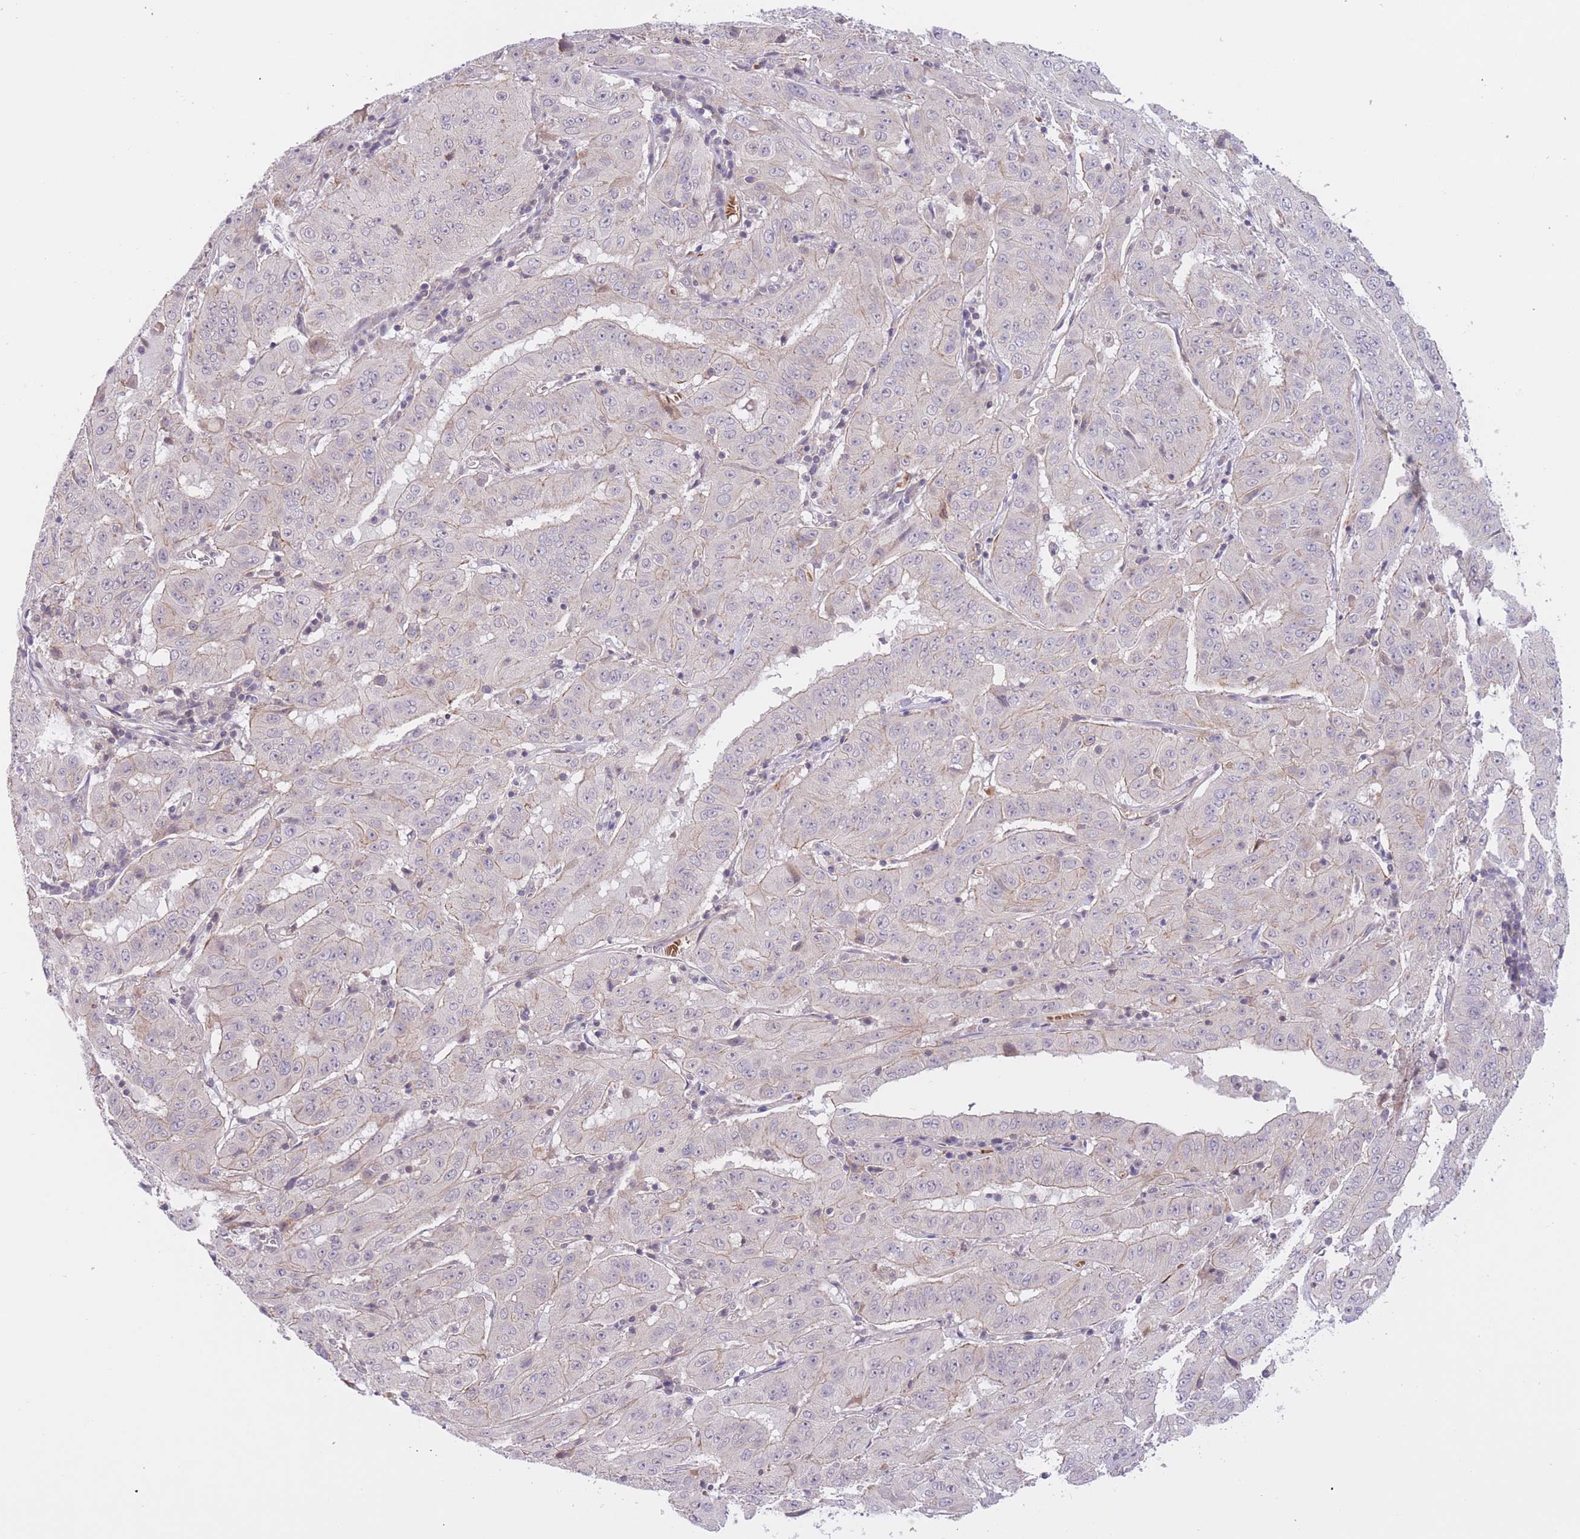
{"staining": {"intensity": "weak", "quantity": "25%-75%", "location": "cytoplasmic/membranous"}, "tissue": "pancreatic cancer", "cell_type": "Tumor cells", "image_type": "cancer", "snomed": [{"axis": "morphology", "description": "Adenocarcinoma, NOS"}, {"axis": "topography", "description": "Pancreas"}], "caption": "There is low levels of weak cytoplasmic/membranous expression in tumor cells of pancreatic cancer, as demonstrated by immunohistochemical staining (brown color).", "gene": "FUT5", "patient": {"sex": "male", "age": 63}}